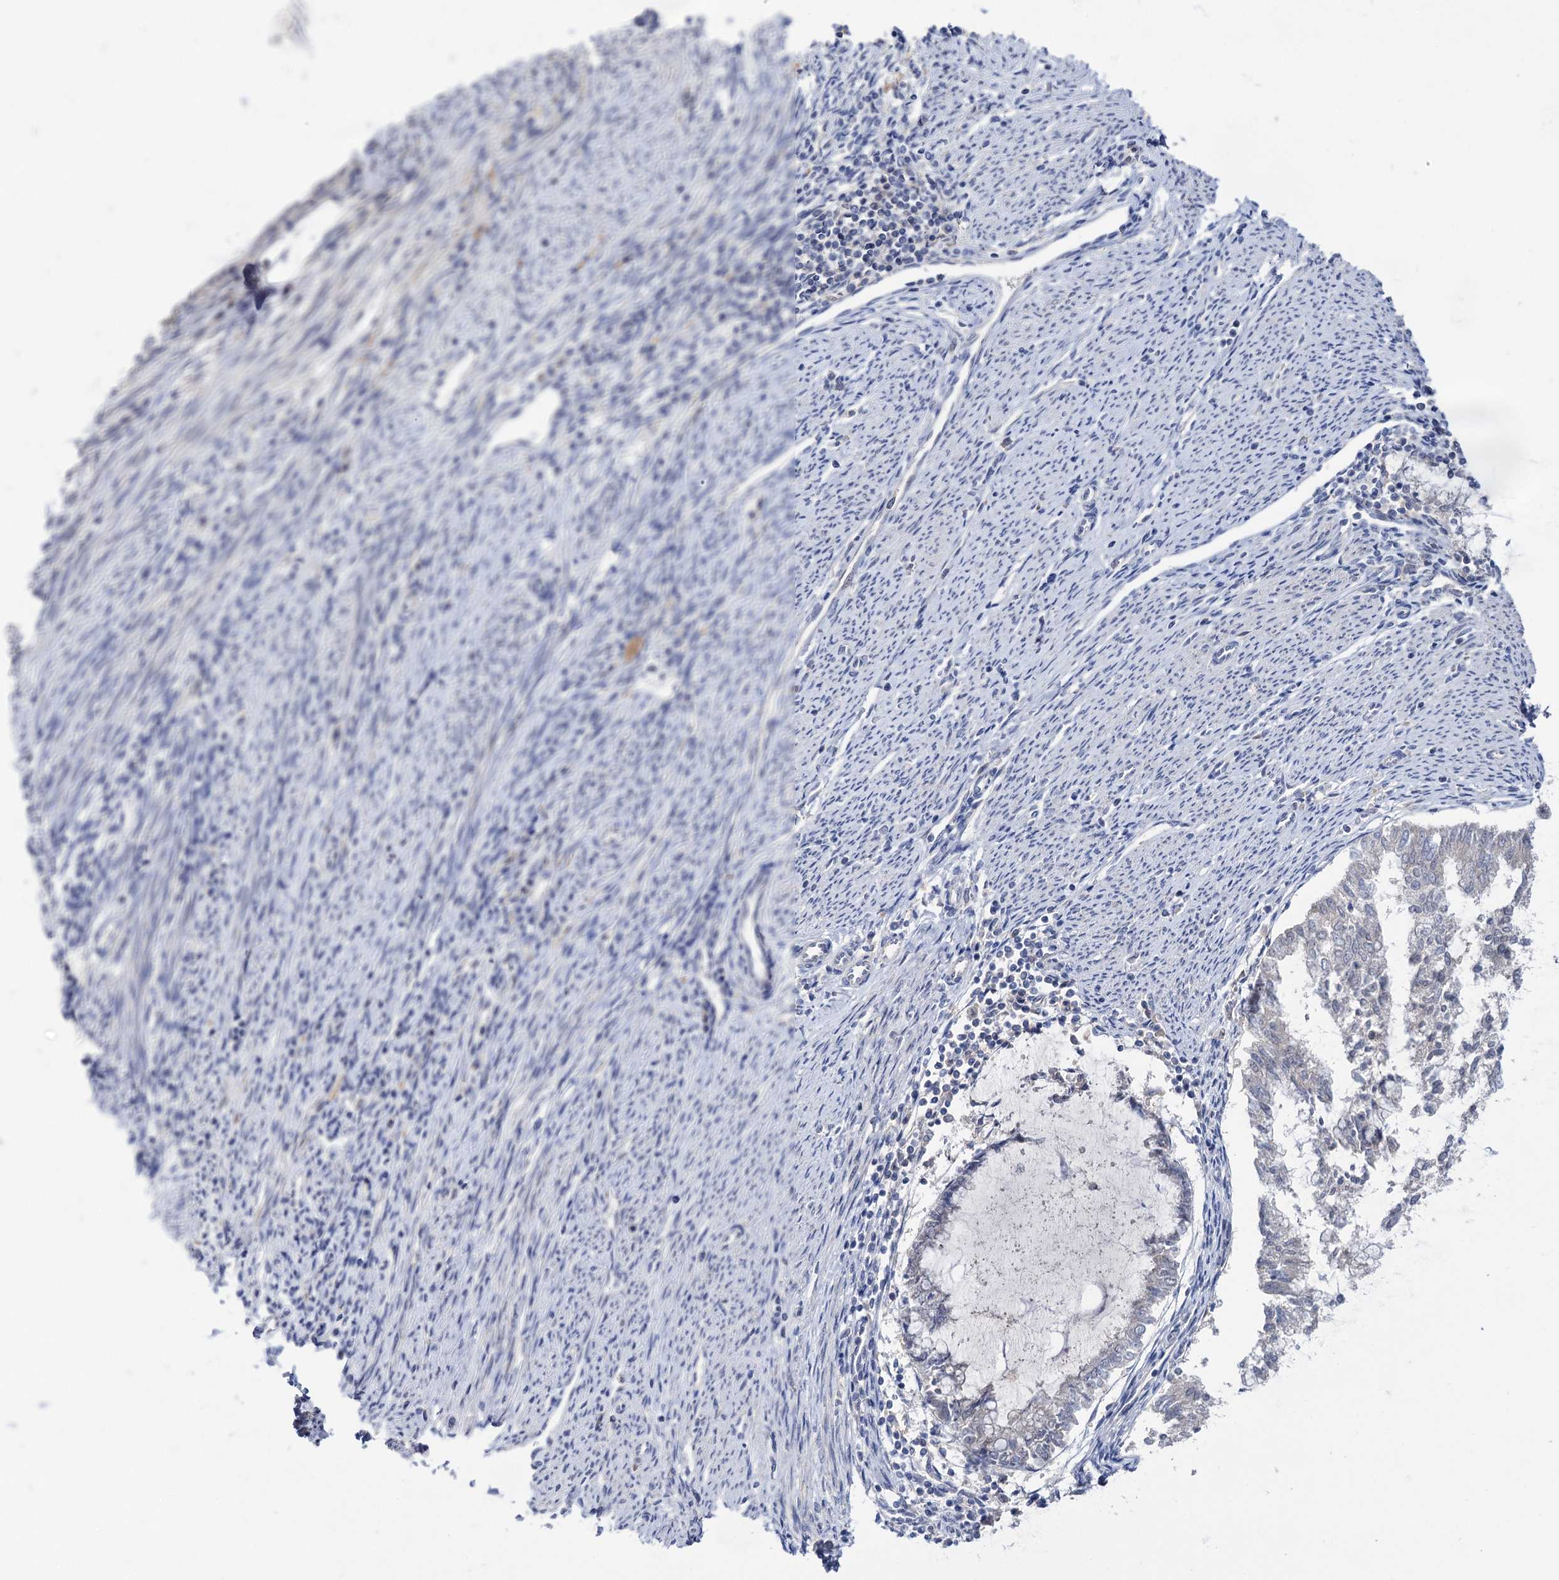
{"staining": {"intensity": "negative", "quantity": "none", "location": "none"}, "tissue": "endometrial cancer", "cell_type": "Tumor cells", "image_type": "cancer", "snomed": [{"axis": "morphology", "description": "Adenocarcinoma, NOS"}, {"axis": "topography", "description": "Endometrium"}], "caption": "Immunohistochemistry (IHC) micrograph of human endometrial cancer stained for a protein (brown), which displays no positivity in tumor cells.", "gene": "NEK10", "patient": {"sex": "female", "age": 79}}